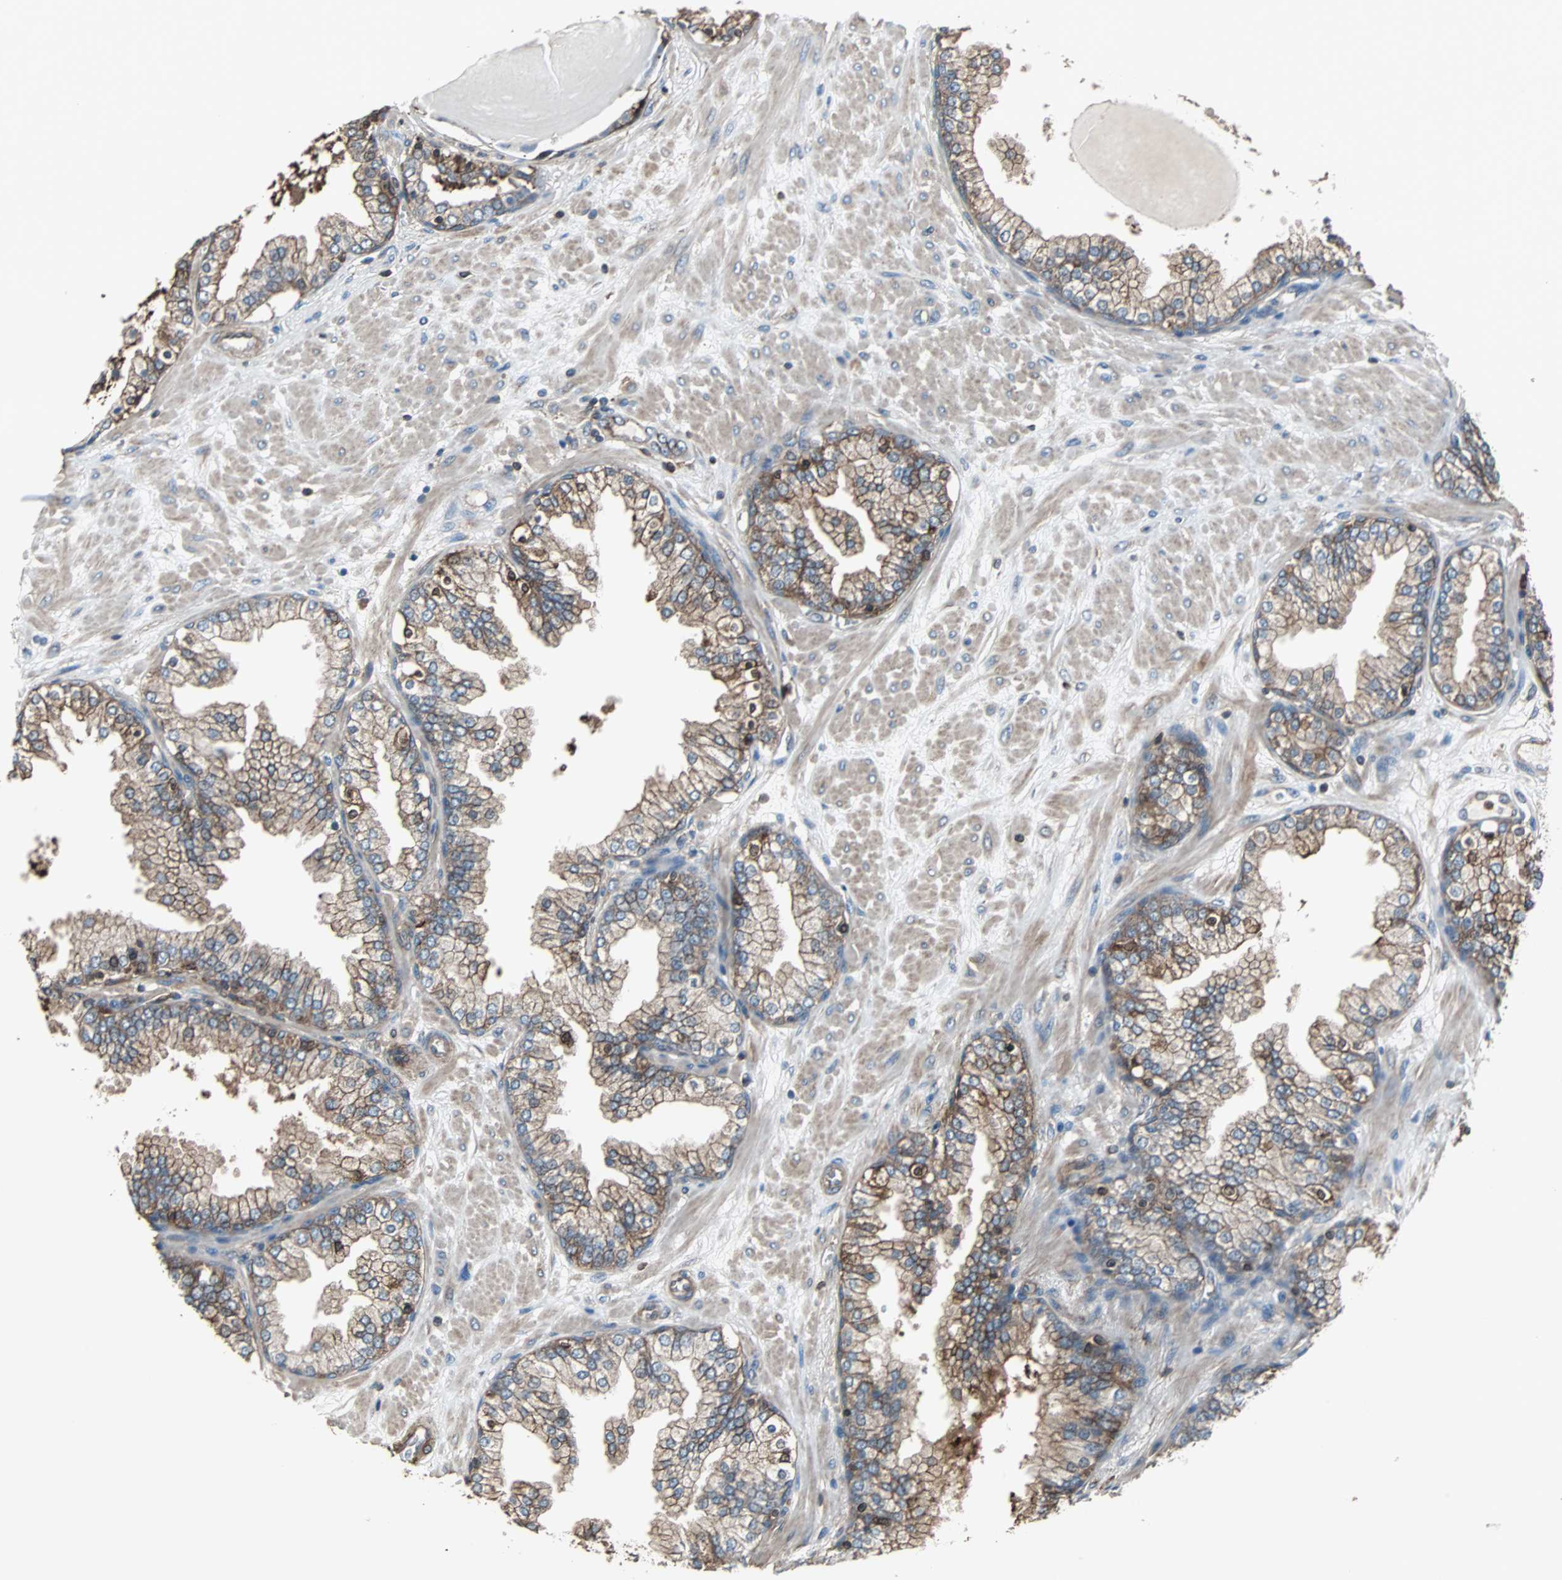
{"staining": {"intensity": "strong", "quantity": ">75%", "location": "cytoplasmic/membranous"}, "tissue": "prostate", "cell_type": "Glandular cells", "image_type": "normal", "snomed": [{"axis": "morphology", "description": "Normal tissue, NOS"}, {"axis": "topography", "description": "Prostate"}], "caption": "Strong cytoplasmic/membranous protein expression is appreciated in about >75% of glandular cells in prostate. The protein of interest is stained brown, and the nuclei are stained in blue (DAB IHC with brightfield microscopy, high magnification).", "gene": "ACTN1", "patient": {"sex": "male", "age": 51}}